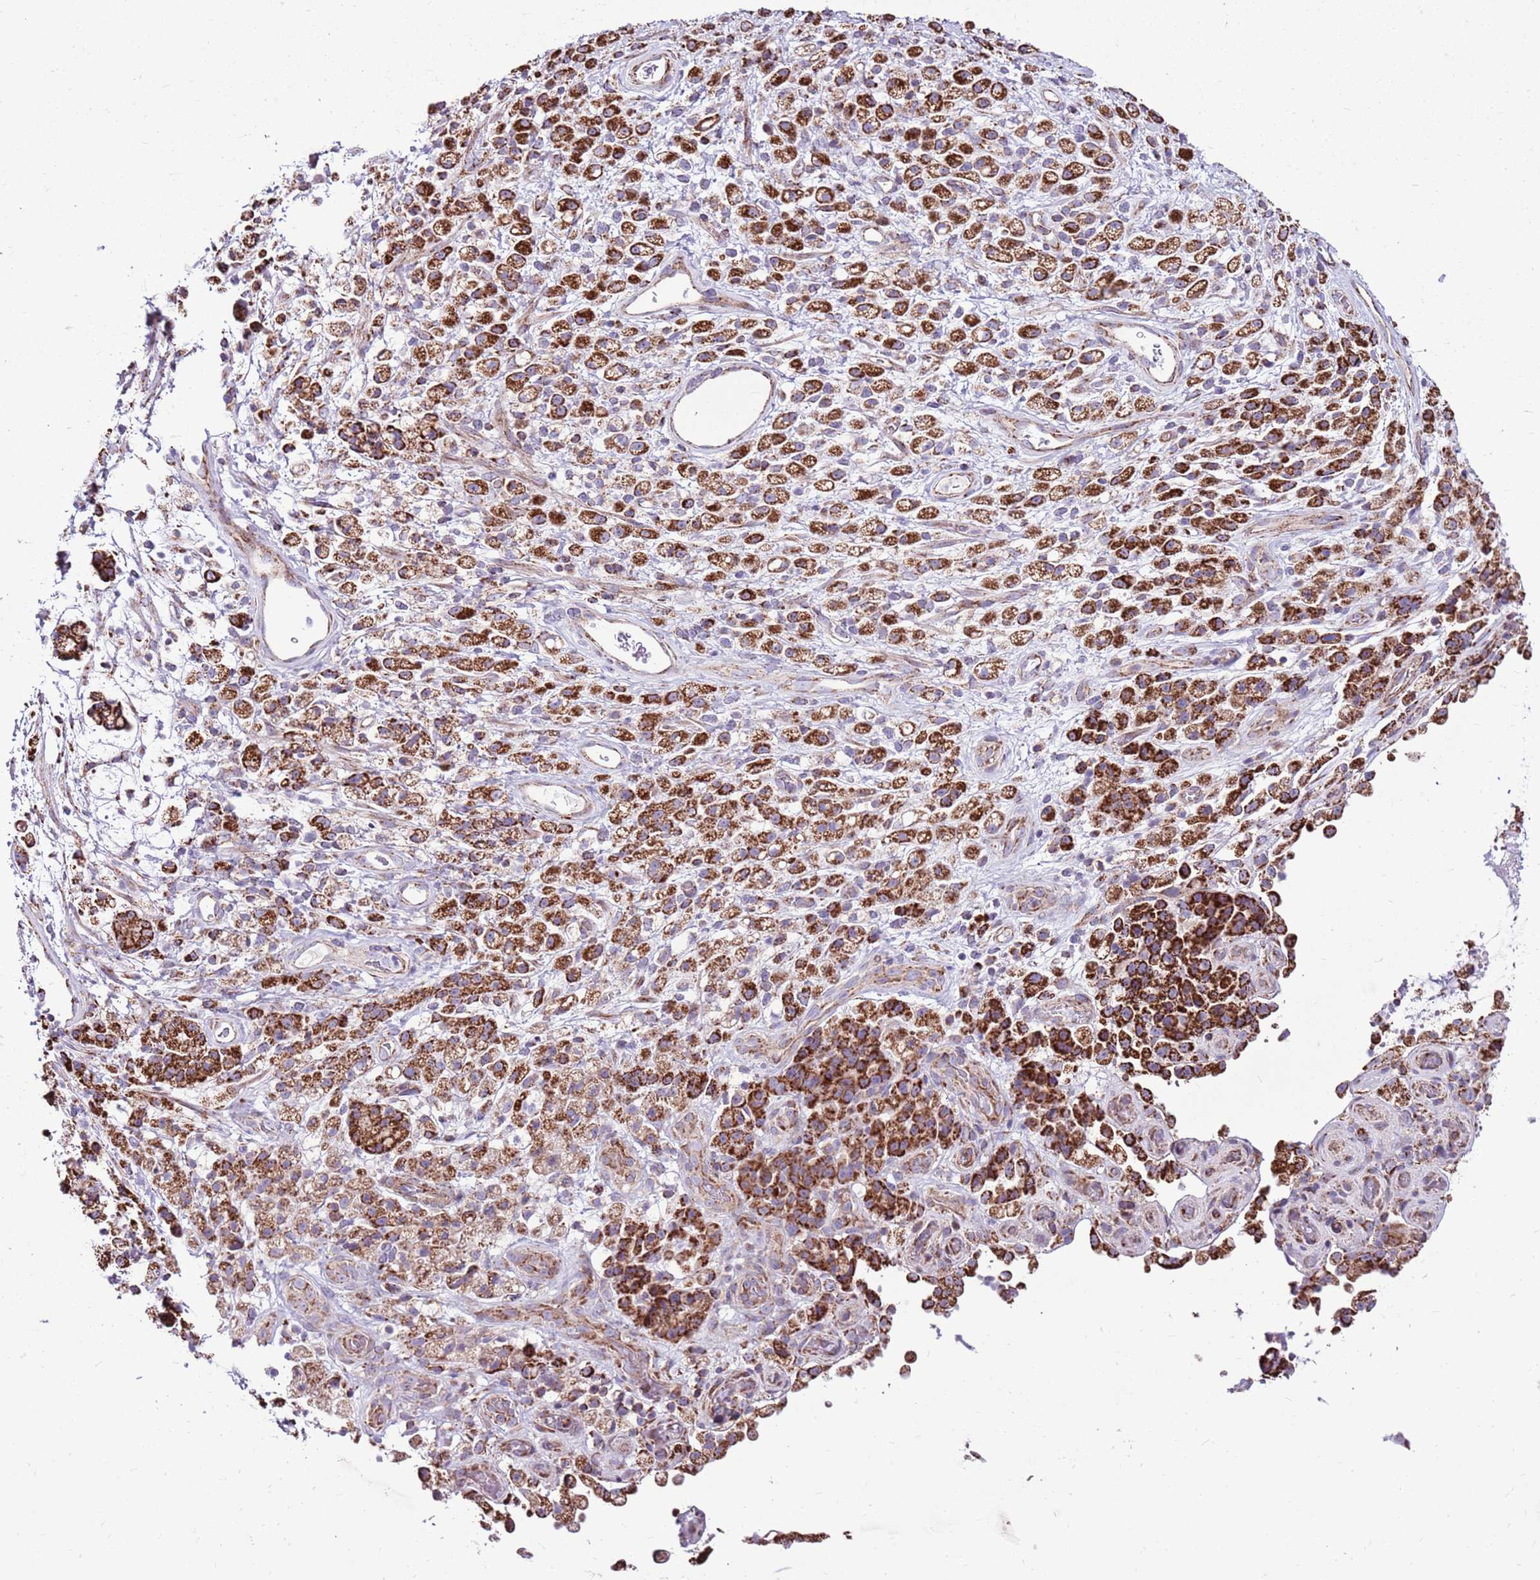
{"staining": {"intensity": "strong", "quantity": ">75%", "location": "cytoplasmic/membranous"}, "tissue": "stomach cancer", "cell_type": "Tumor cells", "image_type": "cancer", "snomed": [{"axis": "morphology", "description": "Adenocarcinoma, NOS"}, {"axis": "topography", "description": "Stomach"}], "caption": "Brown immunohistochemical staining in human stomach cancer (adenocarcinoma) reveals strong cytoplasmic/membranous staining in approximately >75% of tumor cells.", "gene": "HECTD4", "patient": {"sex": "female", "age": 60}}